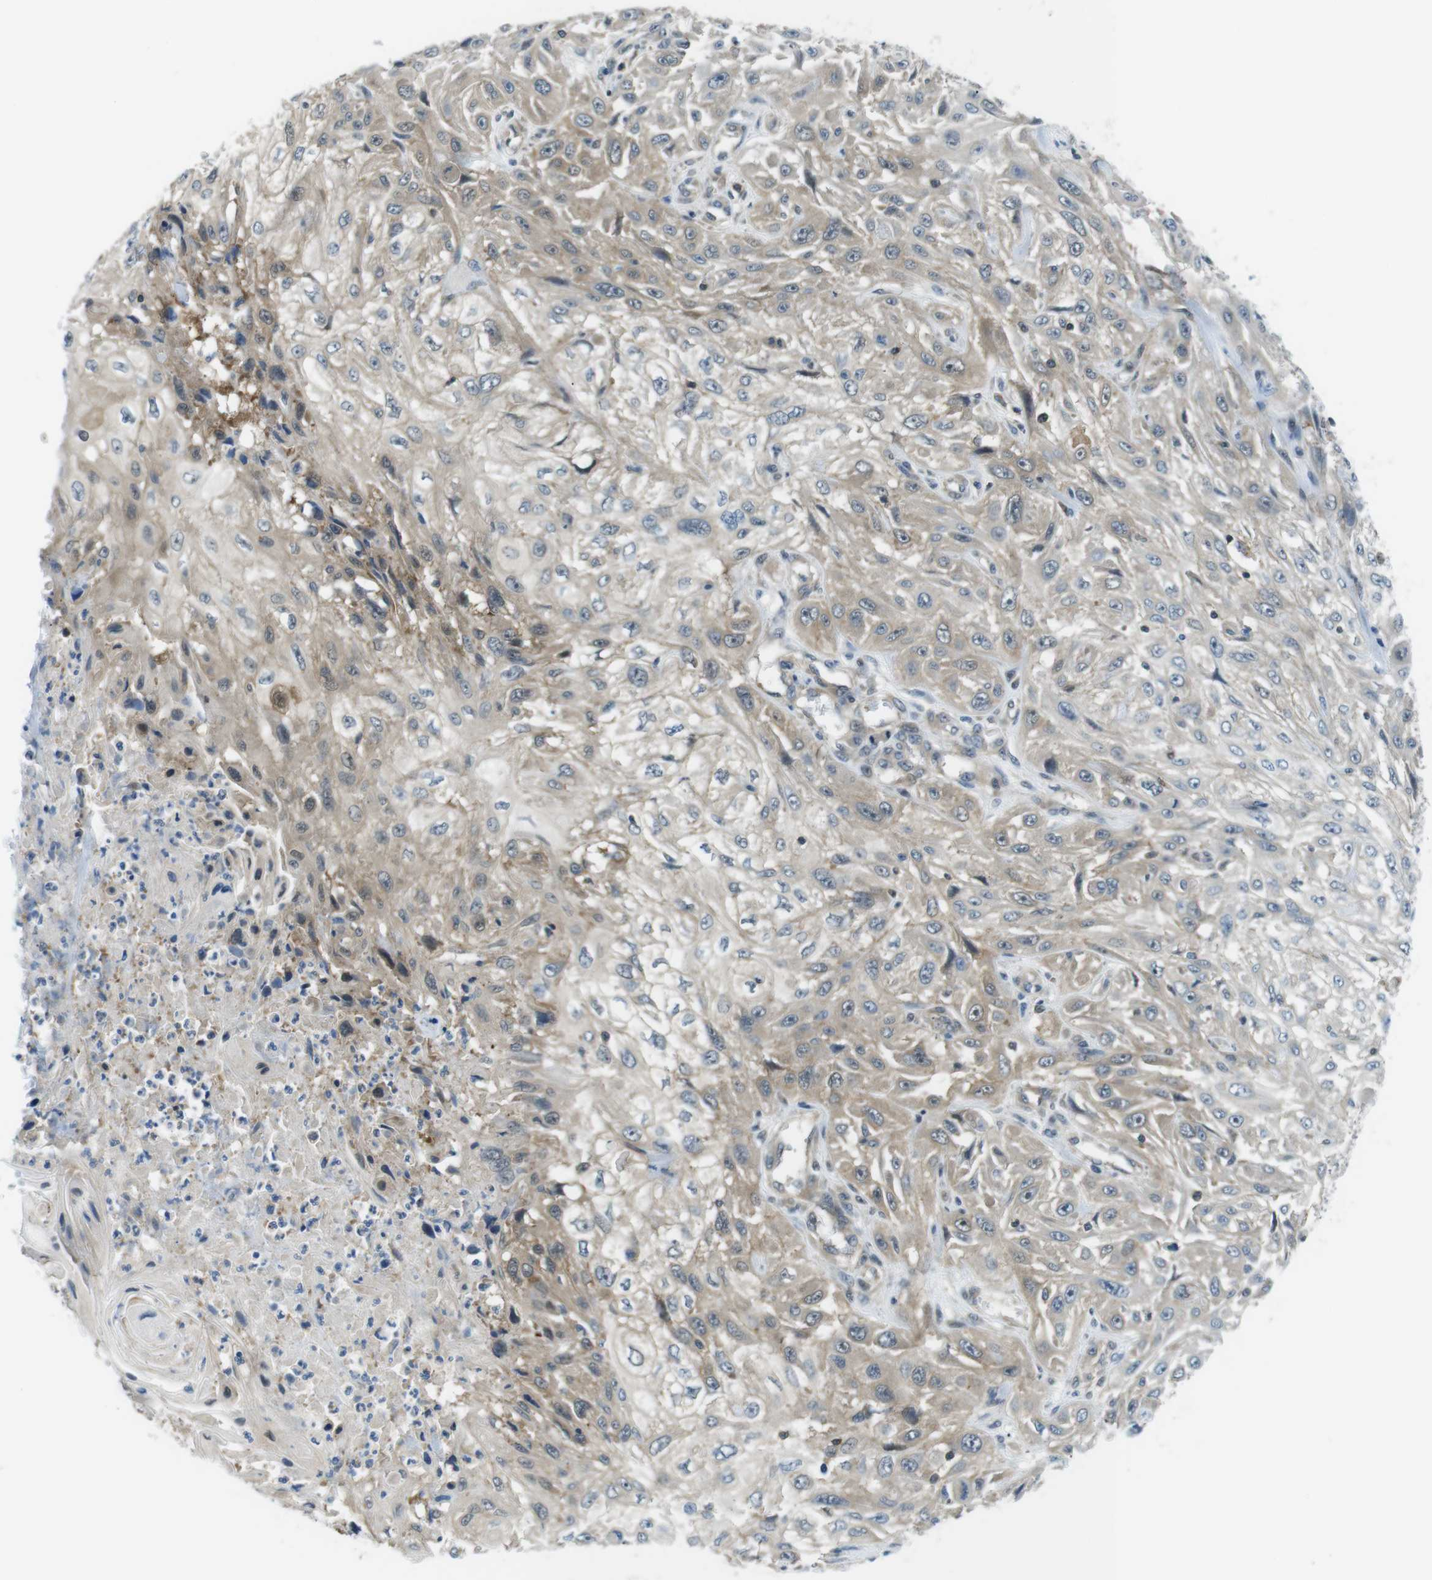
{"staining": {"intensity": "weak", "quantity": "25%-75%", "location": "cytoplasmic/membranous"}, "tissue": "skin cancer", "cell_type": "Tumor cells", "image_type": "cancer", "snomed": [{"axis": "morphology", "description": "Squamous cell carcinoma, NOS"}, {"axis": "topography", "description": "Skin"}], "caption": "Weak cytoplasmic/membranous expression for a protein is identified in about 25%-75% of tumor cells of skin cancer (squamous cell carcinoma) using IHC.", "gene": "TES", "patient": {"sex": "male", "age": 75}}